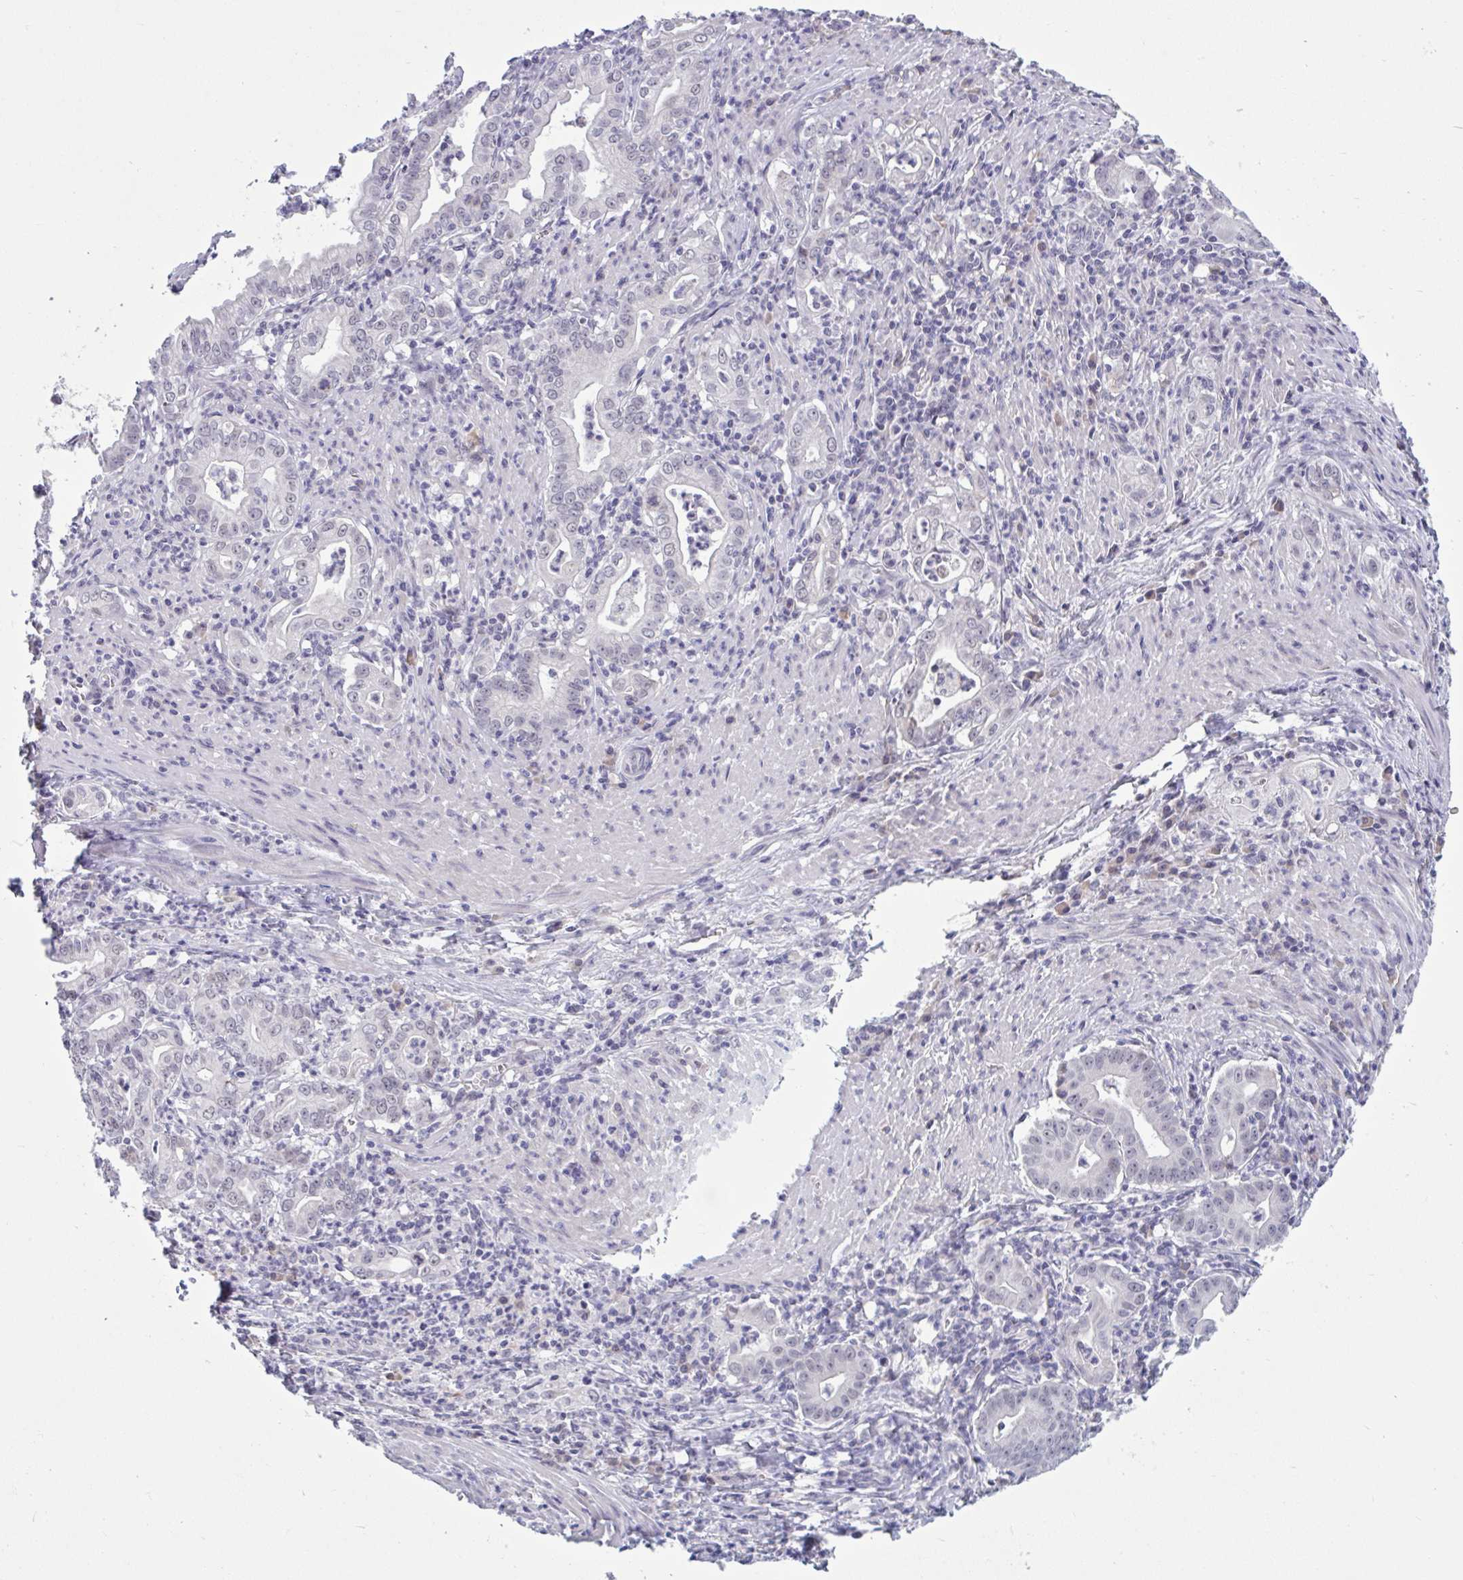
{"staining": {"intensity": "negative", "quantity": "none", "location": "none"}, "tissue": "stomach cancer", "cell_type": "Tumor cells", "image_type": "cancer", "snomed": [{"axis": "morphology", "description": "Adenocarcinoma, NOS"}, {"axis": "topography", "description": "Stomach, upper"}], "caption": "DAB (3,3'-diaminobenzidine) immunohistochemical staining of human adenocarcinoma (stomach) shows no significant positivity in tumor cells.", "gene": "CNGB3", "patient": {"sex": "female", "age": 79}}